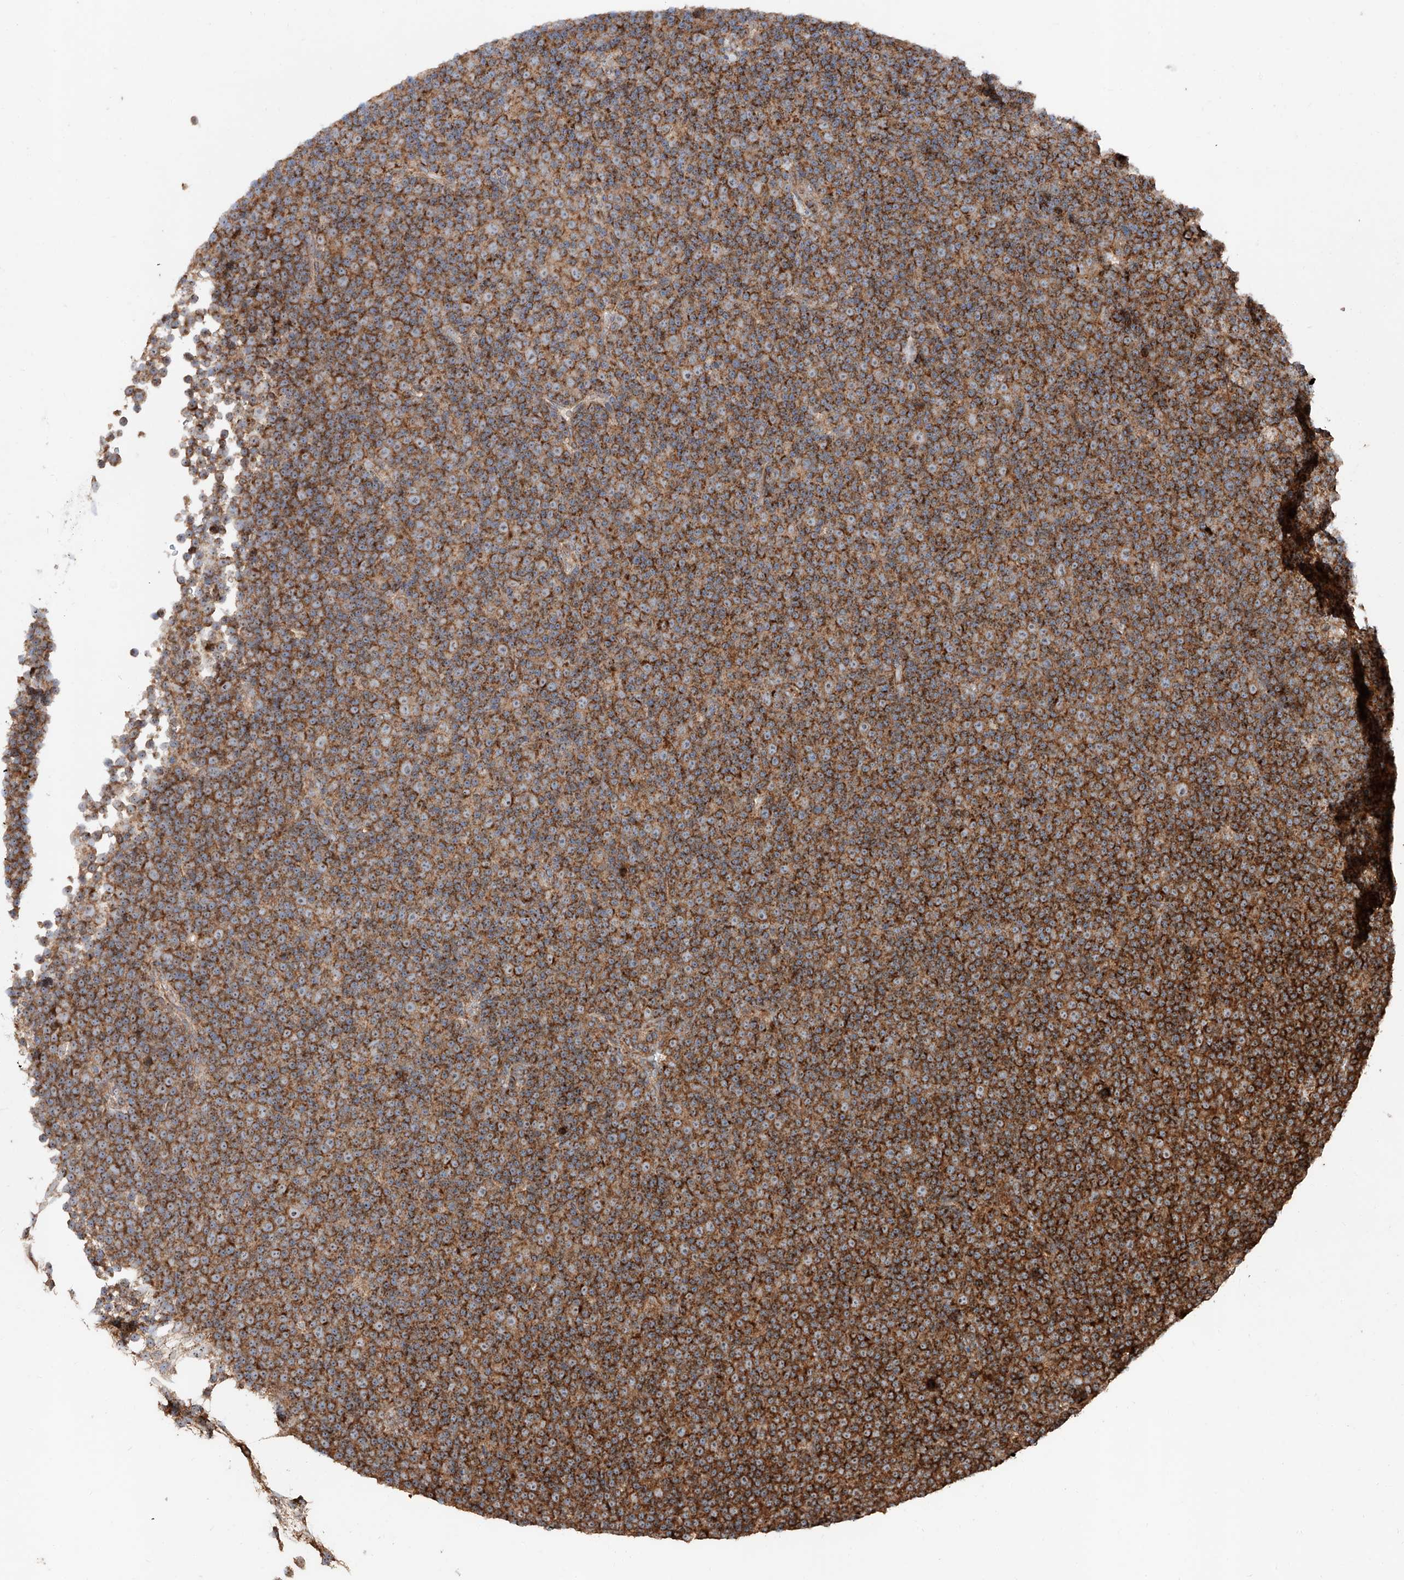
{"staining": {"intensity": "strong", "quantity": ">75%", "location": "cytoplasmic/membranous"}, "tissue": "lymphoma", "cell_type": "Tumor cells", "image_type": "cancer", "snomed": [{"axis": "morphology", "description": "Malignant lymphoma, non-Hodgkin's type, Low grade"}, {"axis": "topography", "description": "Lymph node"}], "caption": "Protein expression analysis of lymphoma exhibits strong cytoplasmic/membranous staining in approximately >75% of tumor cells.", "gene": "PISD", "patient": {"sex": "female", "age": 67}}